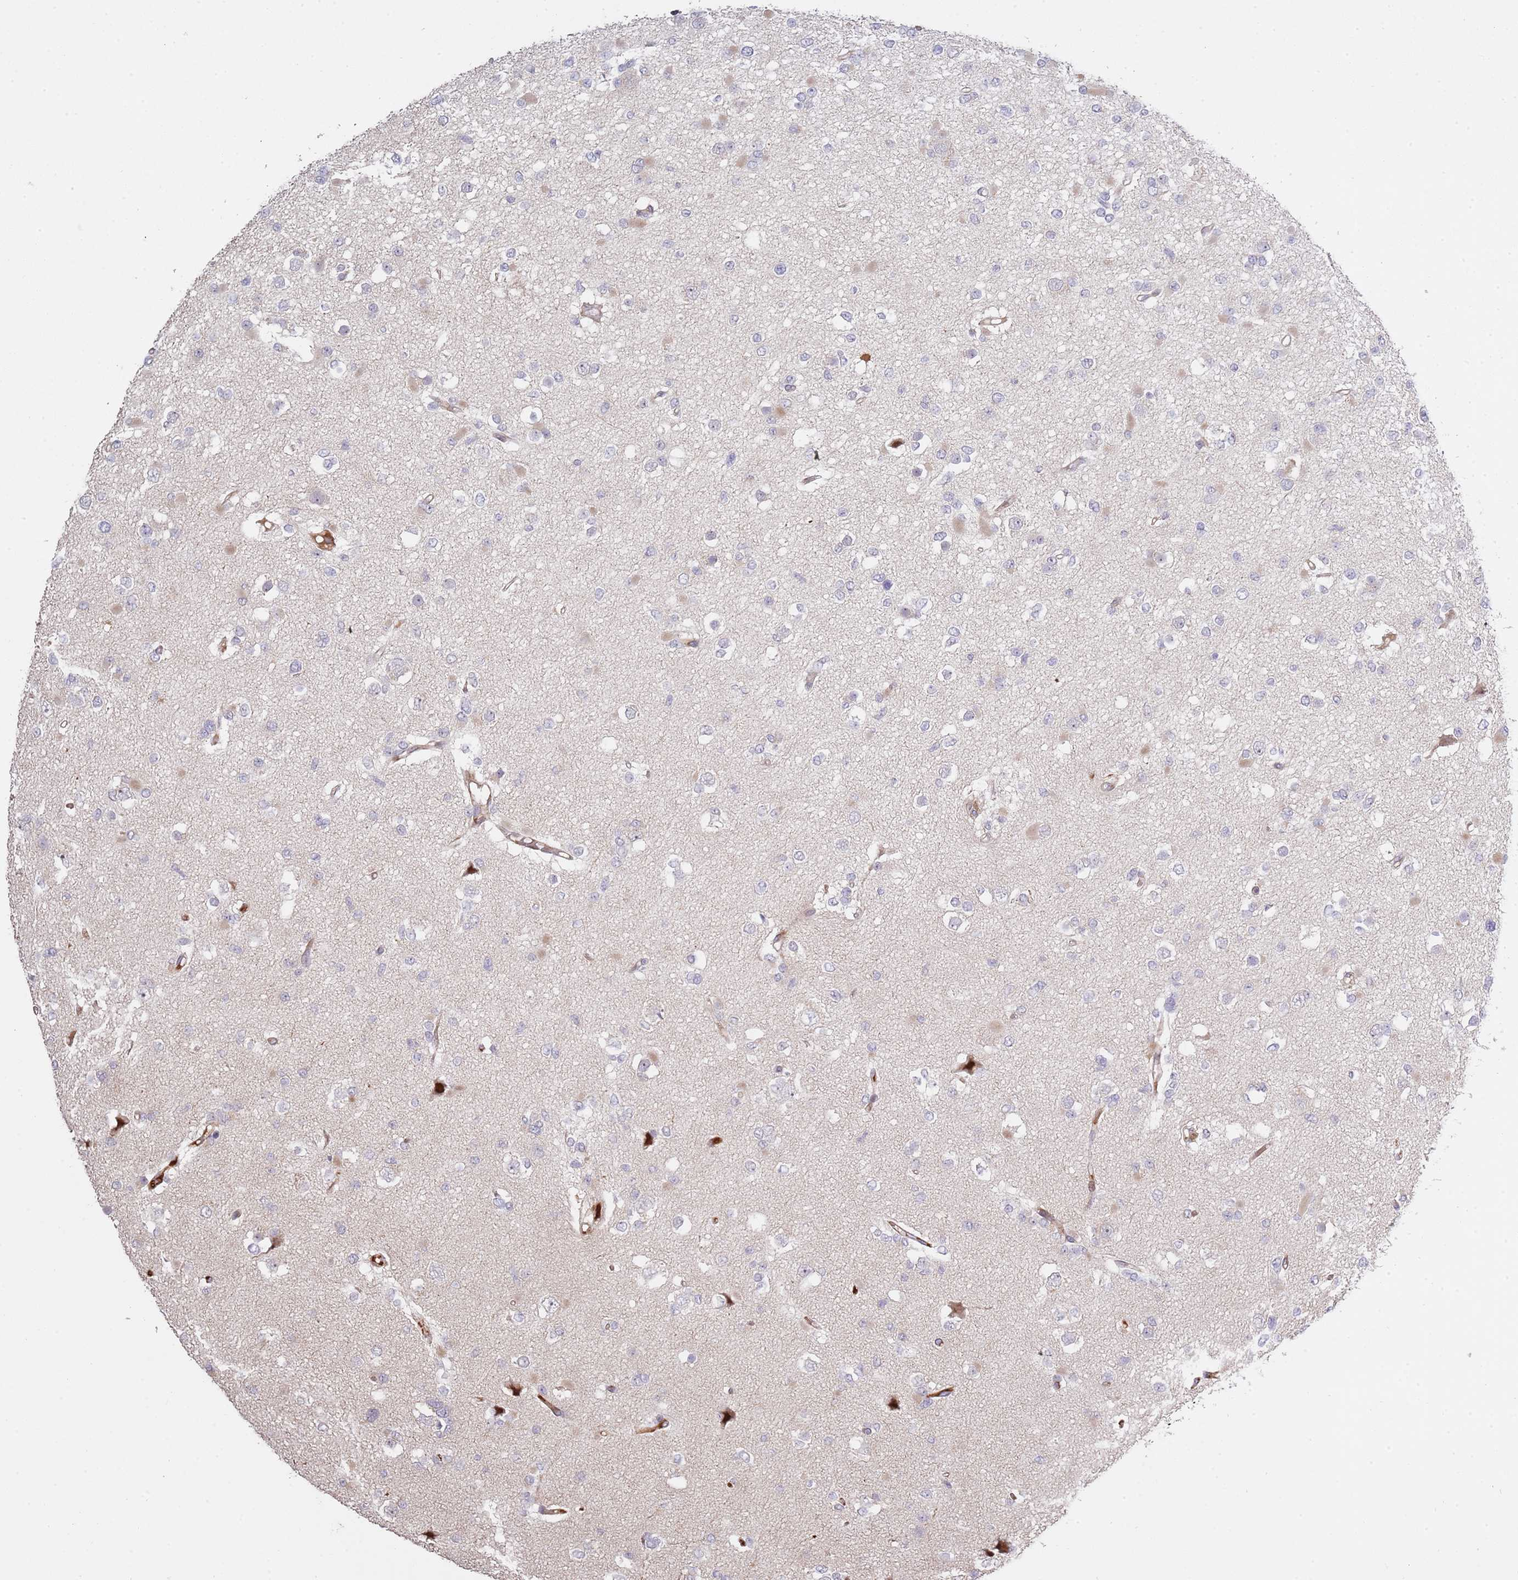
{"staining": {"intensity": "negative", "quantity": "none", "location": "none"}, "tissue": "glioma", "cell_type": "Tumor cells", "image_type": "cancer", "snomed": [{"axis": "morphology", "description": "Glioma, malignant, Low grade"}, {"axis": "topography", "description": "Brain"}], "caption": "Immunohistochemistry (IHC) image of neoplastic tissue: low-grade glioma (malignant) stained with DAB displays no significant protein positivity in tumor cells.", "gene": "SYNDIG1L", "patient": {"sex": "female", "age": 22}}